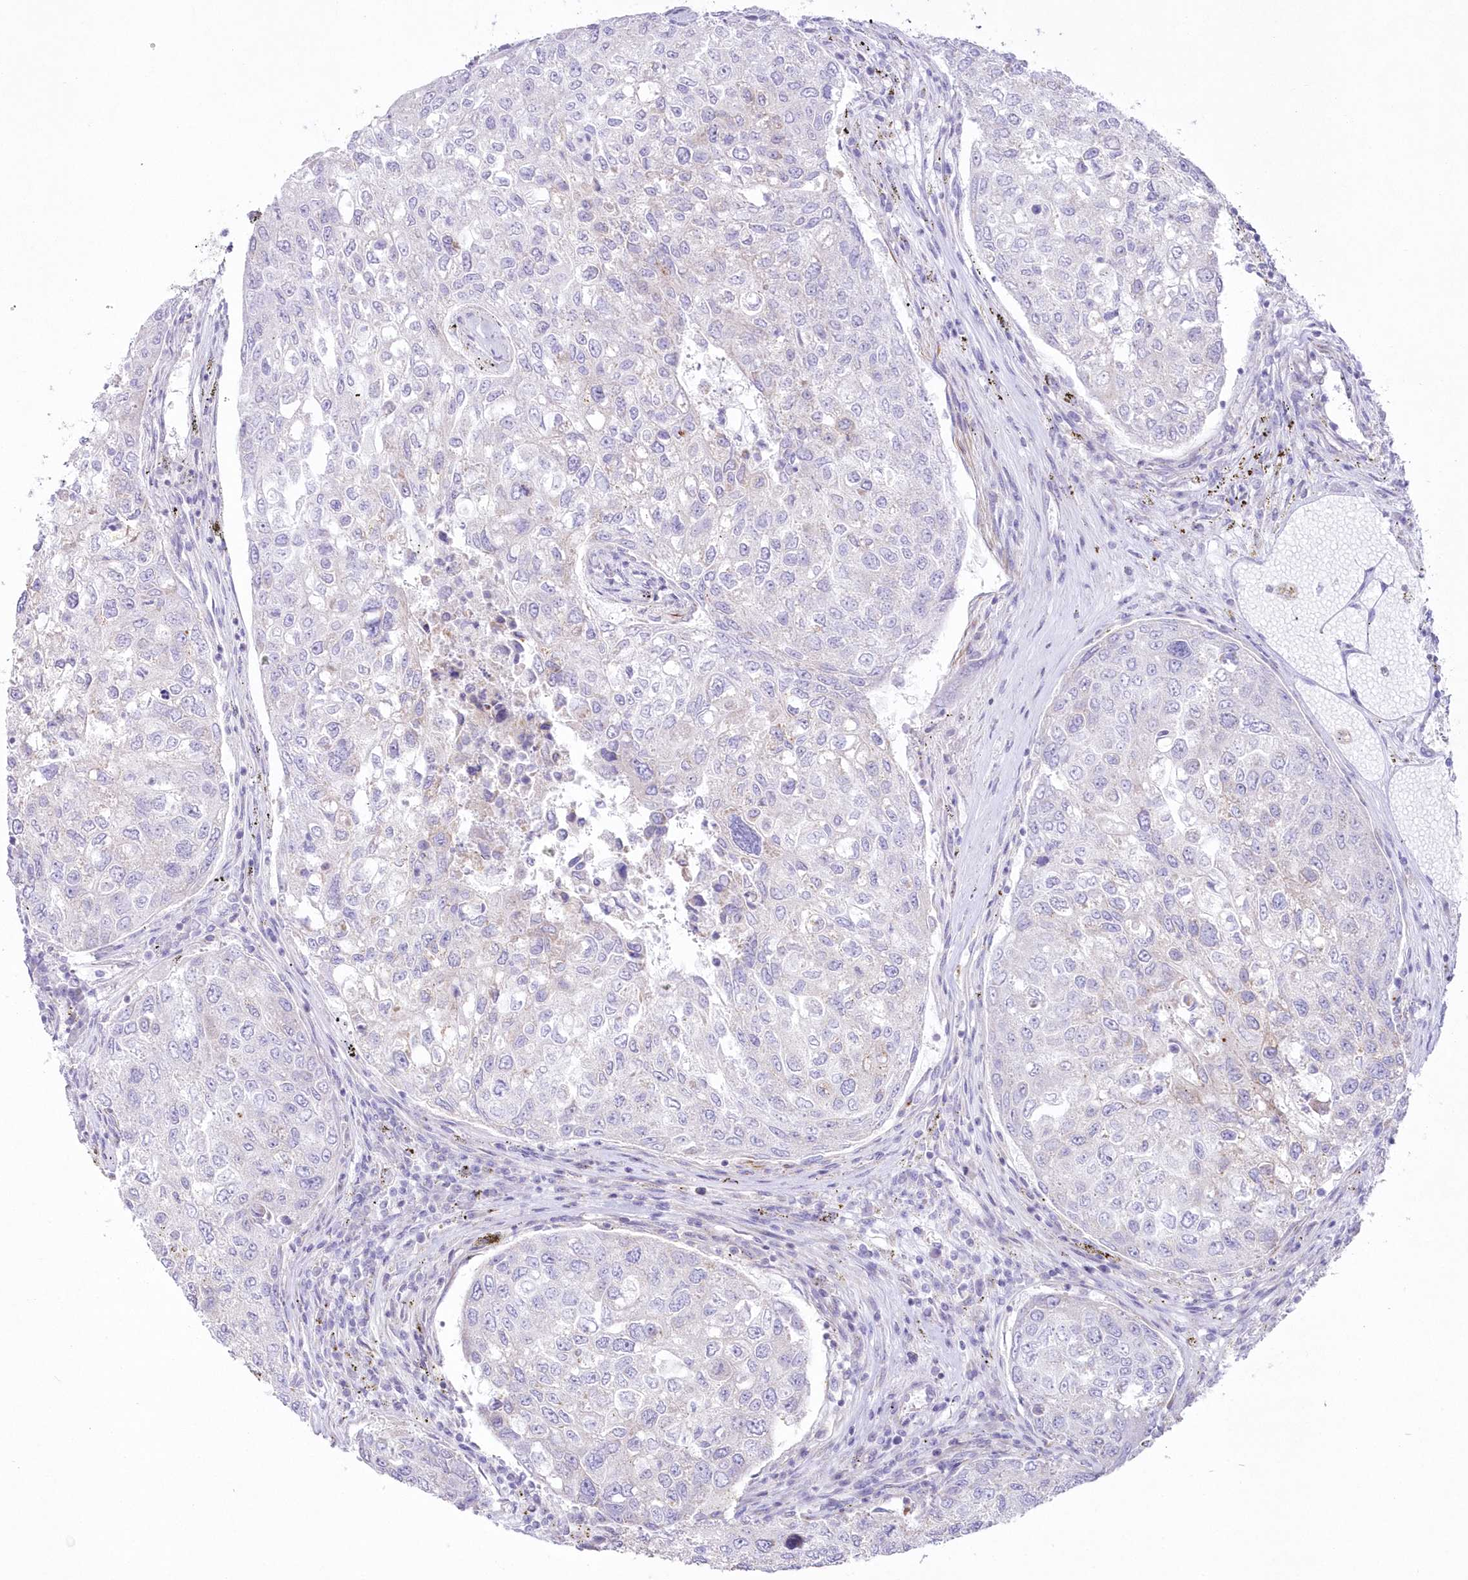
{"staining": {"intensity": "negative", "quantity": "none", "location": "none"}, "tissue": "urothelial cancer", "cell_type": "Tumor cells", "image_type": "cancer", "snomed": [{"axis": "morphology", "description": "Urothelial carcinoma, High grade"}, {"axis": "topography", "description": "Lymph node"}, {"axis": "topography", "description": "Urinary bladder"}], "caption": "Immunohistochemistry of urothelial cancer shows no positivity in tumor cells.", "gene": "ZNF843", "patient": {"sex": "male", "age": 51}}